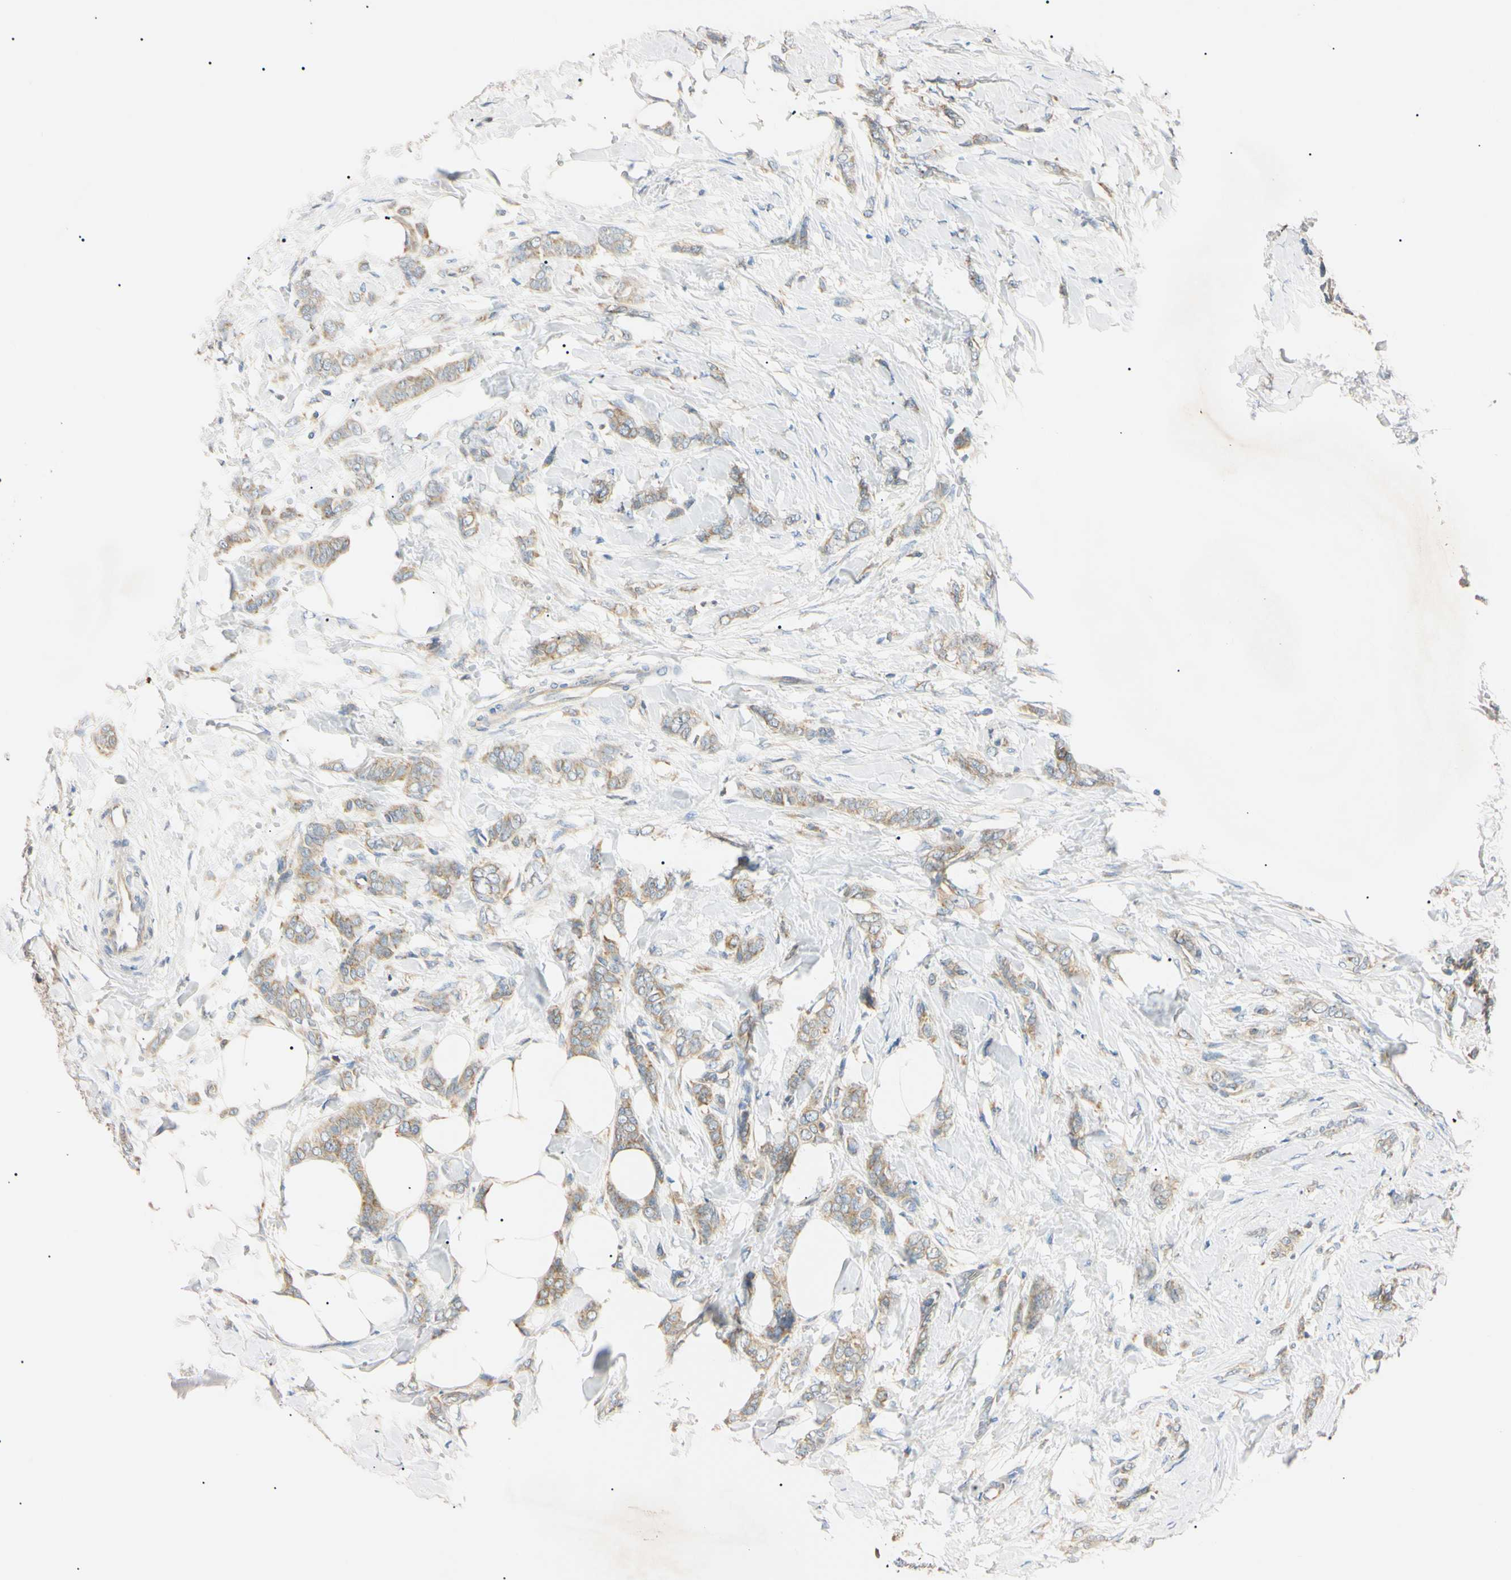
{"staining": {"intensity": "weak", "quantity": ">75%", "location": "cytoplasmic/membranous"}, "tissue": "breast cancer", "cell_type": "Tumor cells", "image_type": "cancer", "snomed": [{"axis": "morphology", "description": "Lobular carcinoma, in situ"}, {"axis": "morphology", "description": "Lobular carcinoma"}, {"axis": "topography", "description": "Breast"}], "caption": "Immunohistochemical staining of human lobular carcinoma in situ (breast) displays low levels of weak cytoplasmic/membranous positivity in approximately >75% of tumor cells.", "gene": "DNAJB12", "patient": {"sex": "female", "age": 41}}